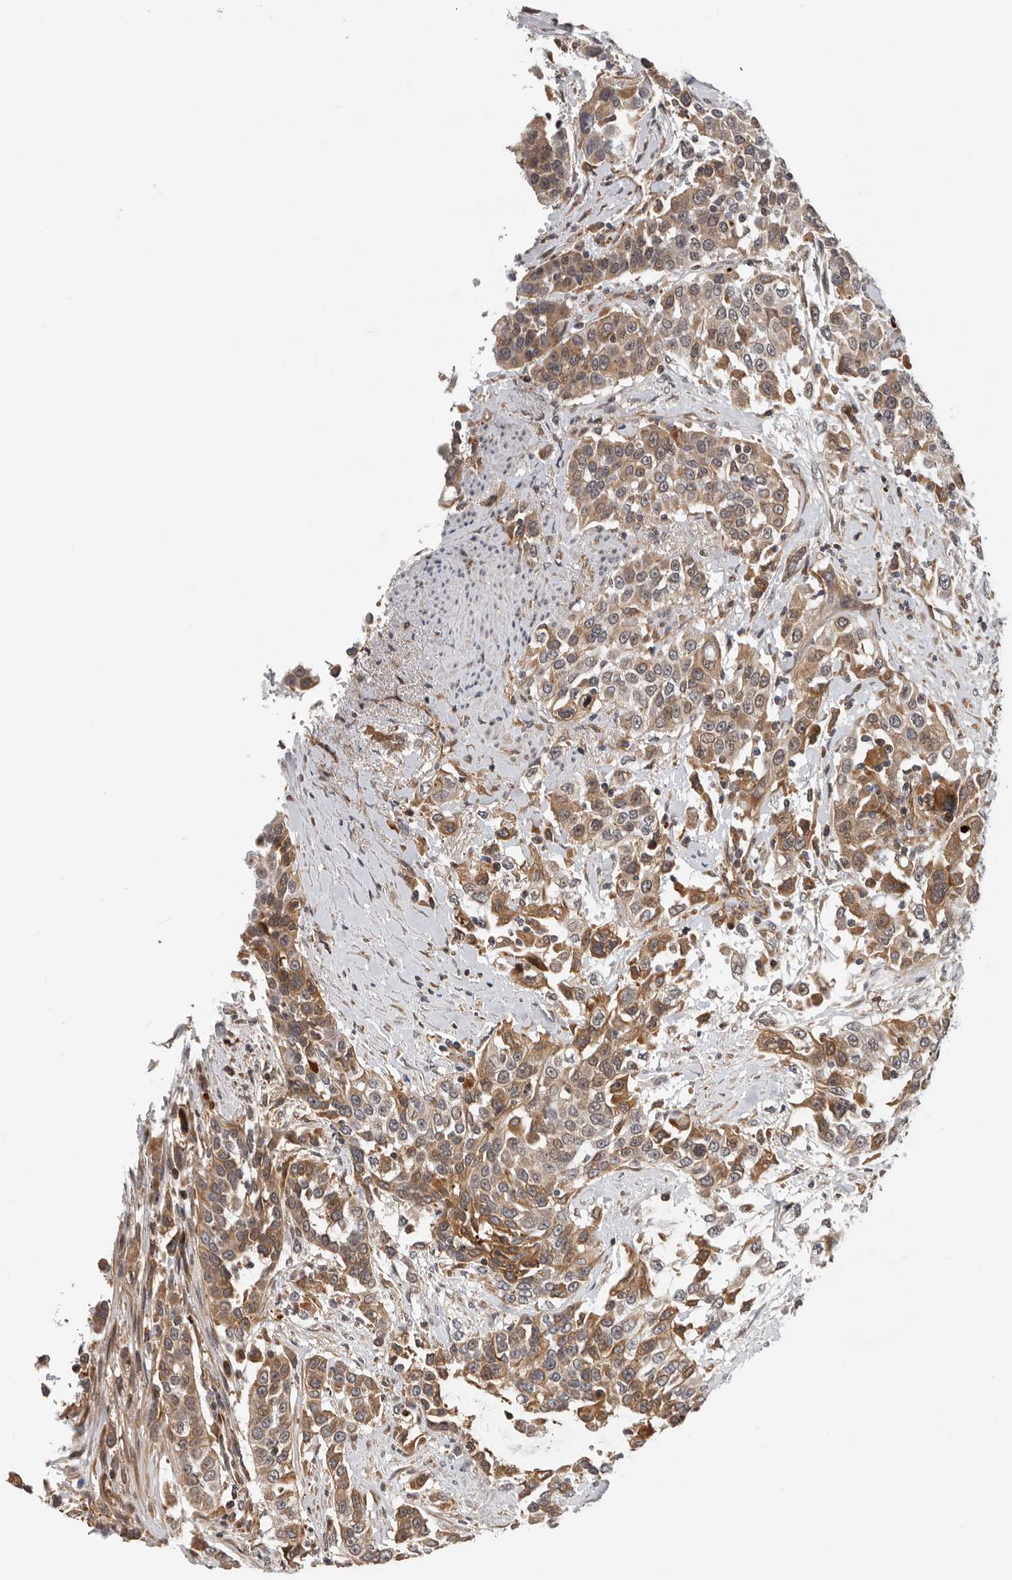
{"staining": {"intensity": "moderate", "quantity": ">75%", "location": "cytoplasmic/membranous"}, "tissue": "urothelial cancer", "cell_type": "Tumor cells", "image_type": "cancer", "snomed": [{"axis": "morphology", "description": "Urothelial carcinoma, High grade"}, {"axis": "topography", "description": "Urinary bladder"}], "caption": "Urothelial cancer was stained to show a protein in brown. There is medium levels of moderate cytoplasmic/membranous expression in about >75% of tumor cells.", "gene": "RNF157", "patient": {"sex": "female", "age": 80}}